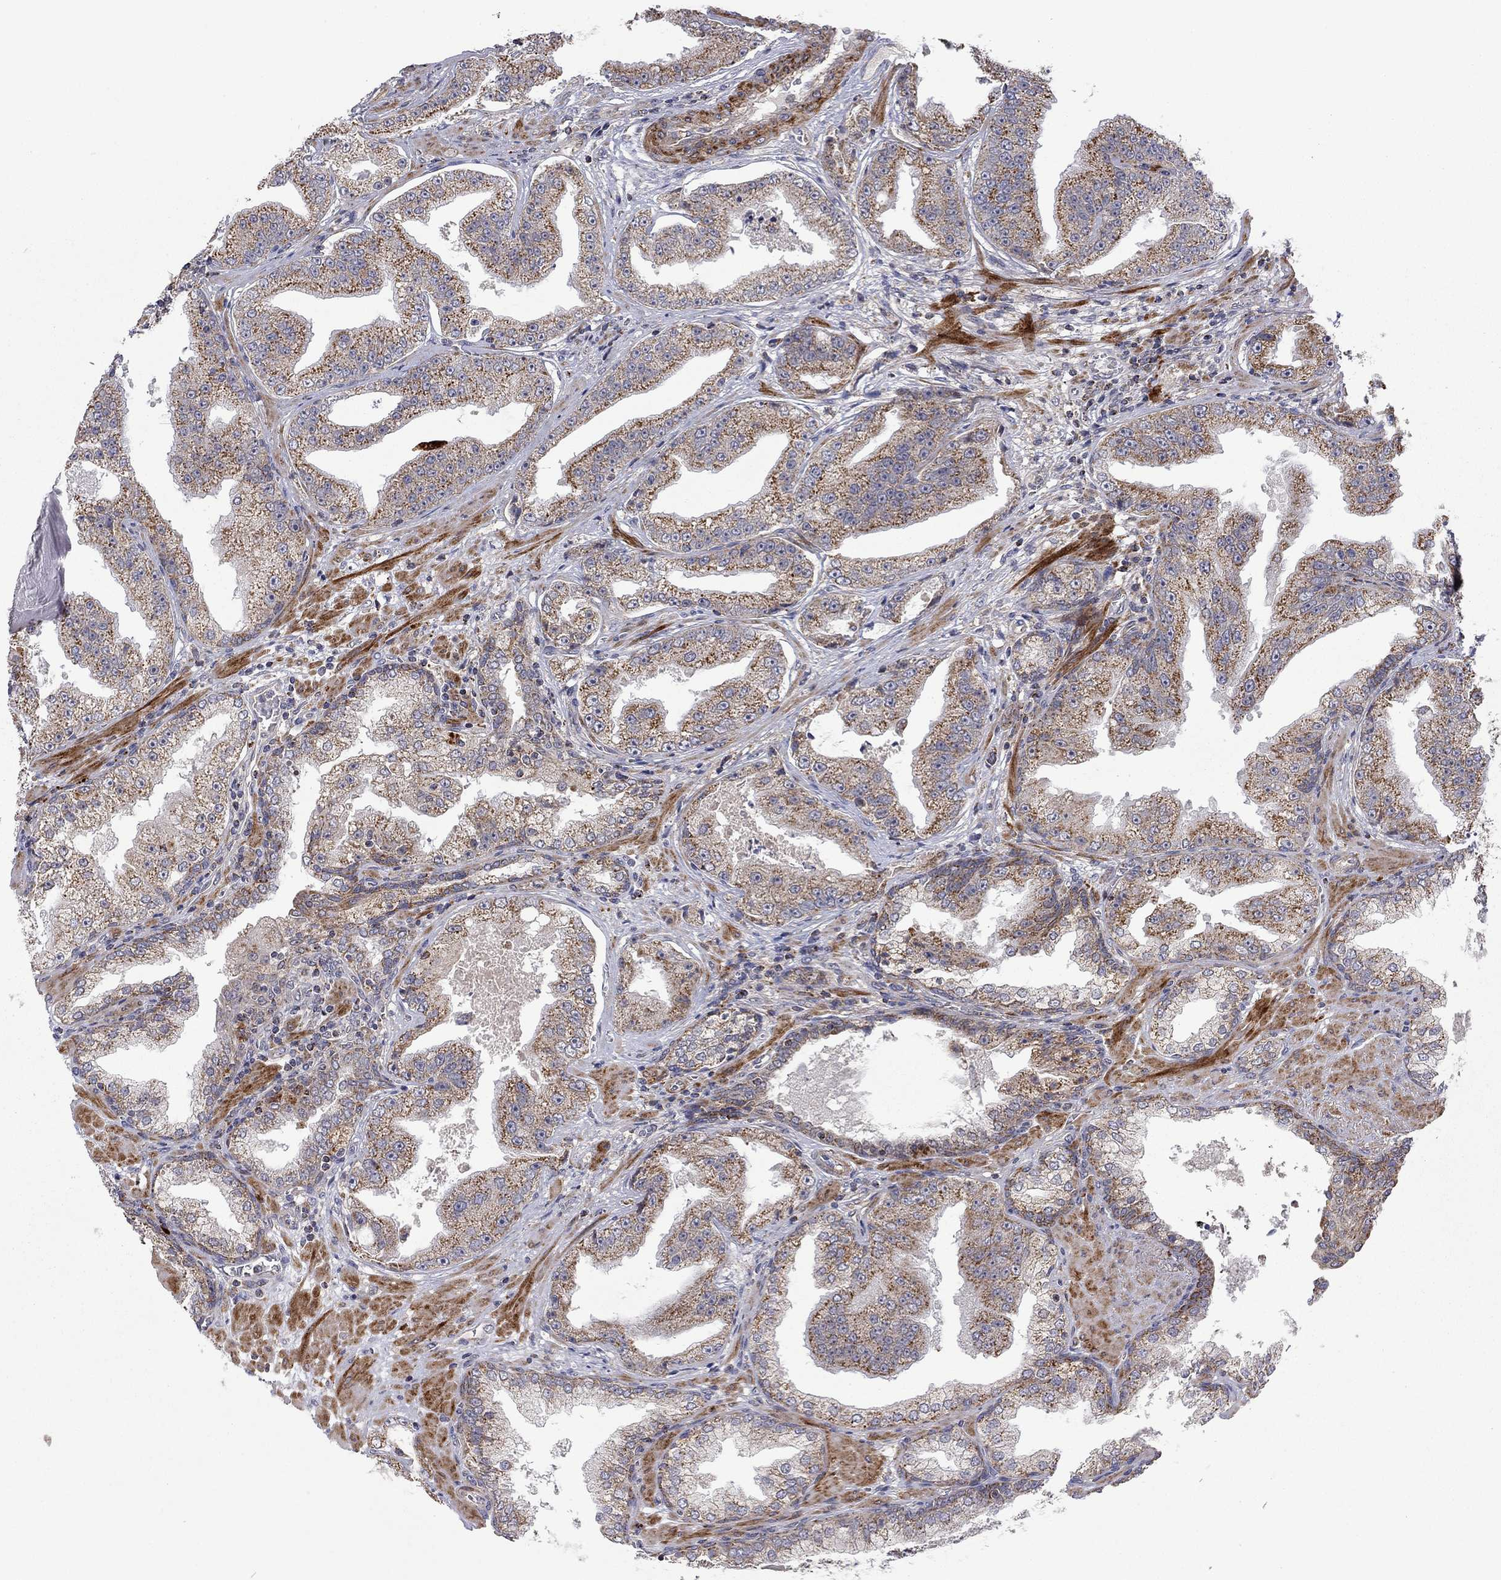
{"staining": {"intensity": "moderate", "quantity": "25%-75%", "location": "cytoplasmic/membranous"}, "tissue": "prostate cancer", "cell_type": "Tumor cells", "image_type": "cancer", "snomed": [{"axis": "morphology", "description": "Adenocarcinoma, Low grade"}, {"axis": "topography", "description": "Prostate"}], "caption": "Prostate low-grade adenocarcinoma tissue displays moderate cytoplasmic/membranous staining in approximately 25%-75% of tumor cells, visualized by immunohistochemistry.", "gene": "IDS", "patient": {"sex": "male", "age": 62}}